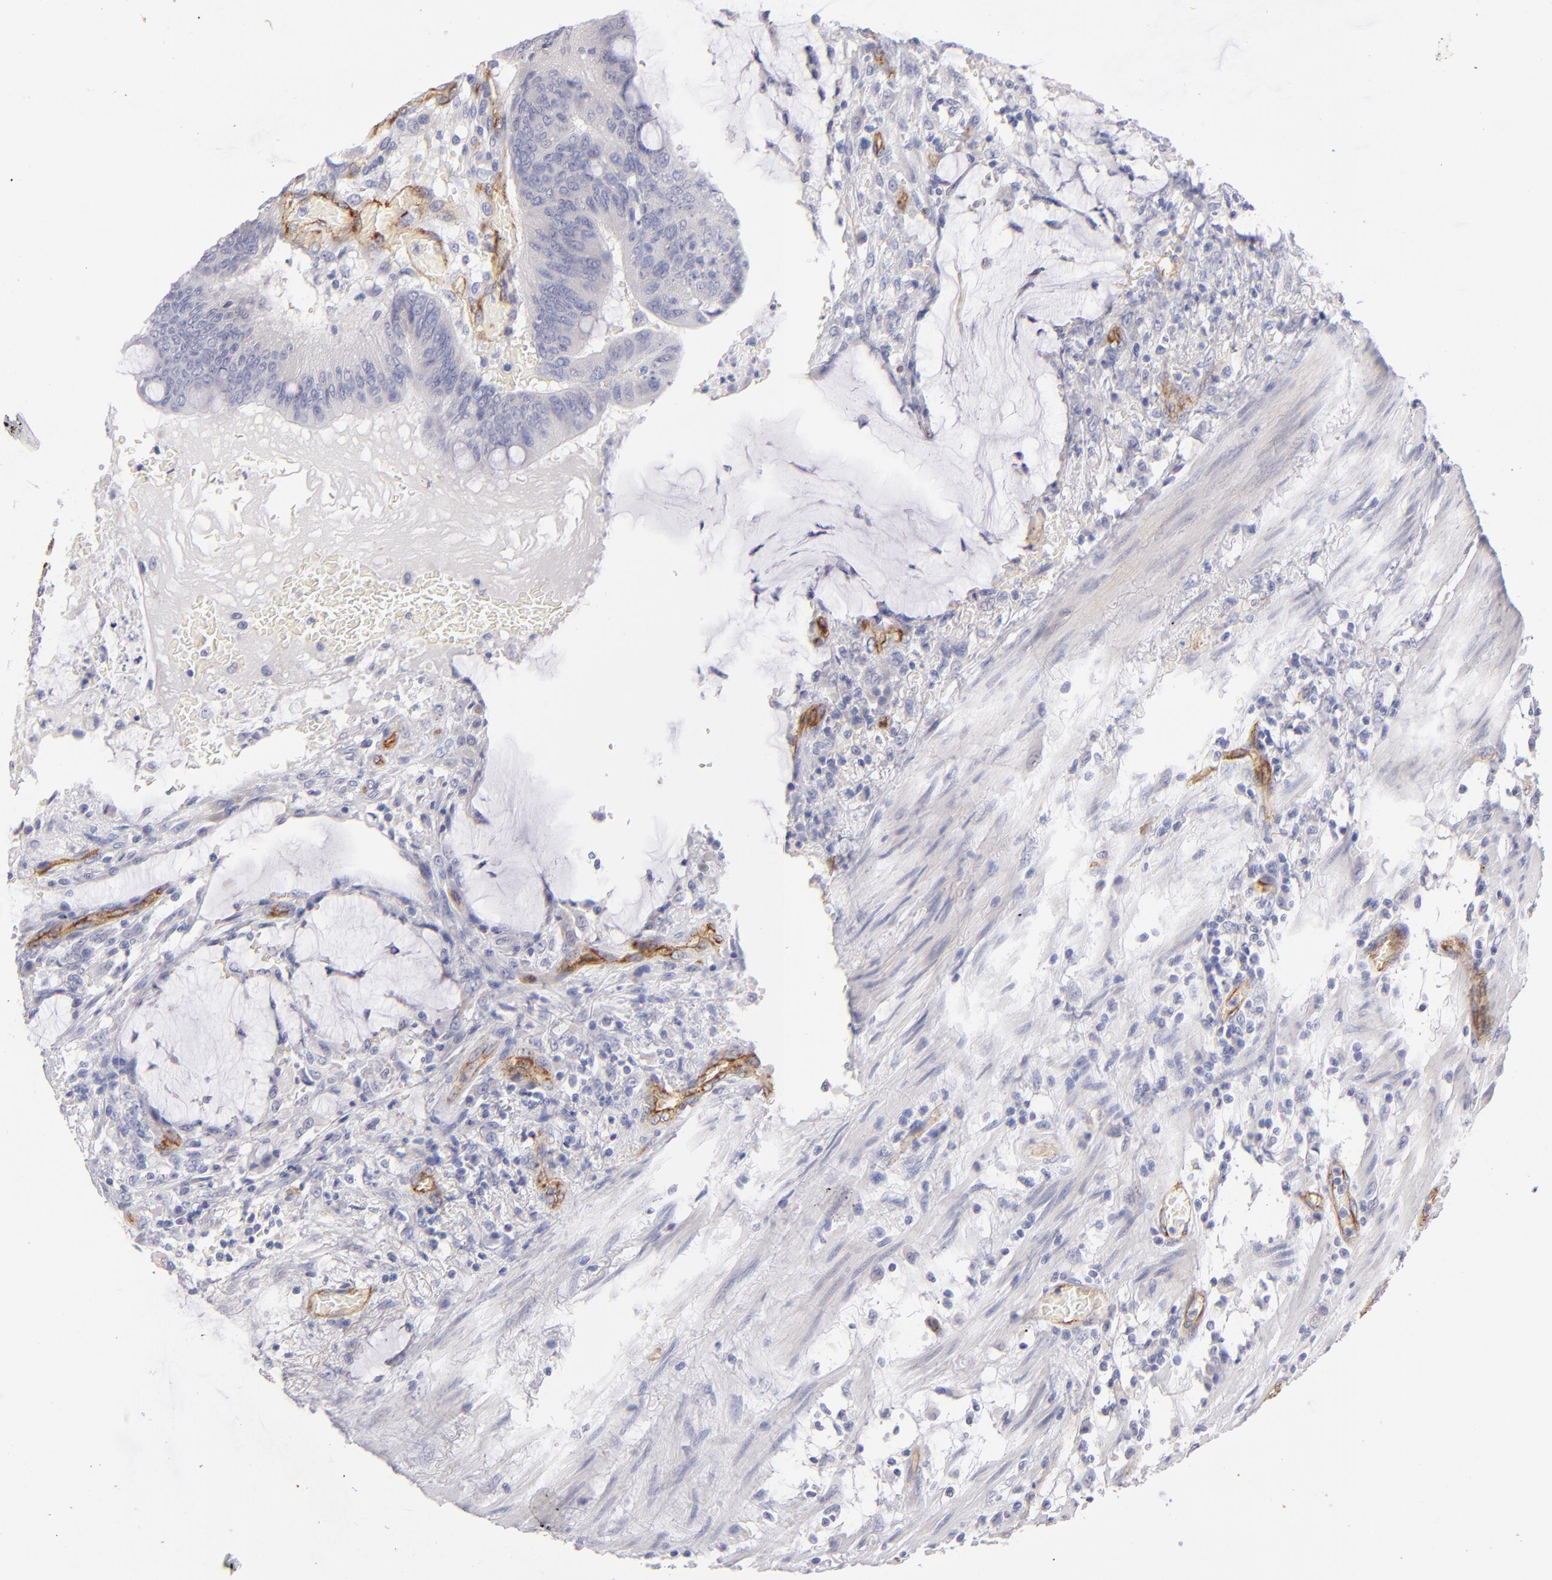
{"staining": {"intensity": "negative", "quantity": "none", "location": "none"}, "tissue": "colorectal cancer", "cell_type": "Tumor cells", "image_type": "cancer", "snomed": [{"axis": "morphology", "description": "Normal tissue, NOS"}, {"axis": "morphology", "description": "Adenocarcinoma, NOS"}, {"axis": "topography", "description": "Rectum"}], "caption": "Protein analysis of colorectal cancer (adenocarcinoma) reveals no significant staining in tumor cells. The staining is performed using DAB brown chromogen with nuclei counter-stained in using hematoxylin.", "gene": "PLVAP", "patient": {"sex": "male", "age": 92}}